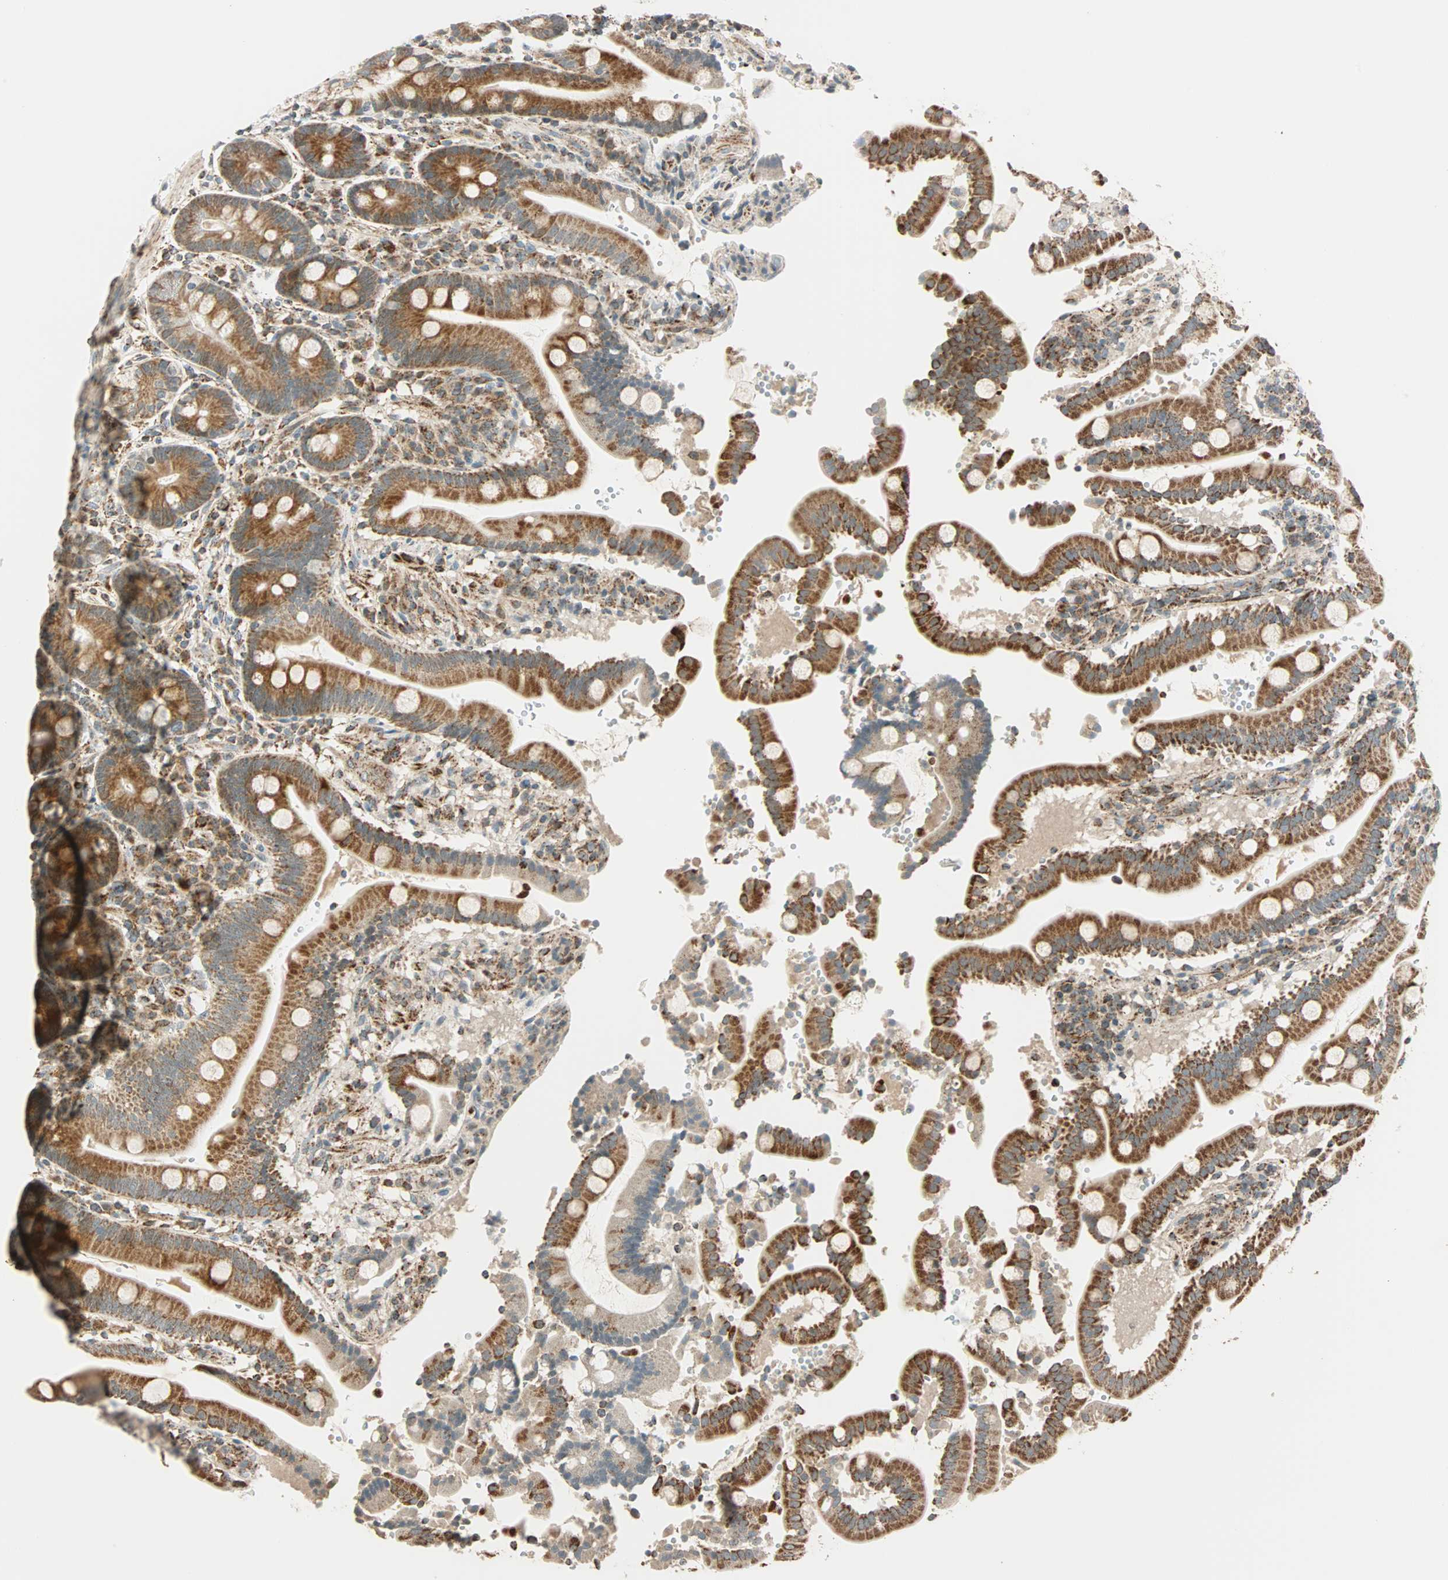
{"staining": {"intensity": "strong", "quantity": ">75%", "location": "cytoplasmic/membranous"}, "tissue": "duodenum", "cell_type": "Glandular cells", "image_type": "normal", "snomed": [{"axis": "morphology", "description": "Normal tissue, NOS"}, {"axis": "topography", "description": "Small intestine, NOS"}], "caption": "This image shows normal duodenum stained with immunohistochemistry (IHC) to label a protein in brown. The cytoplasmic/membranous of glandular cells show strong positivity for the protein. Nuclei are counter-stained blue.", "gene": "SPRY4", "patient": {"sex": "female", "age": 71}}